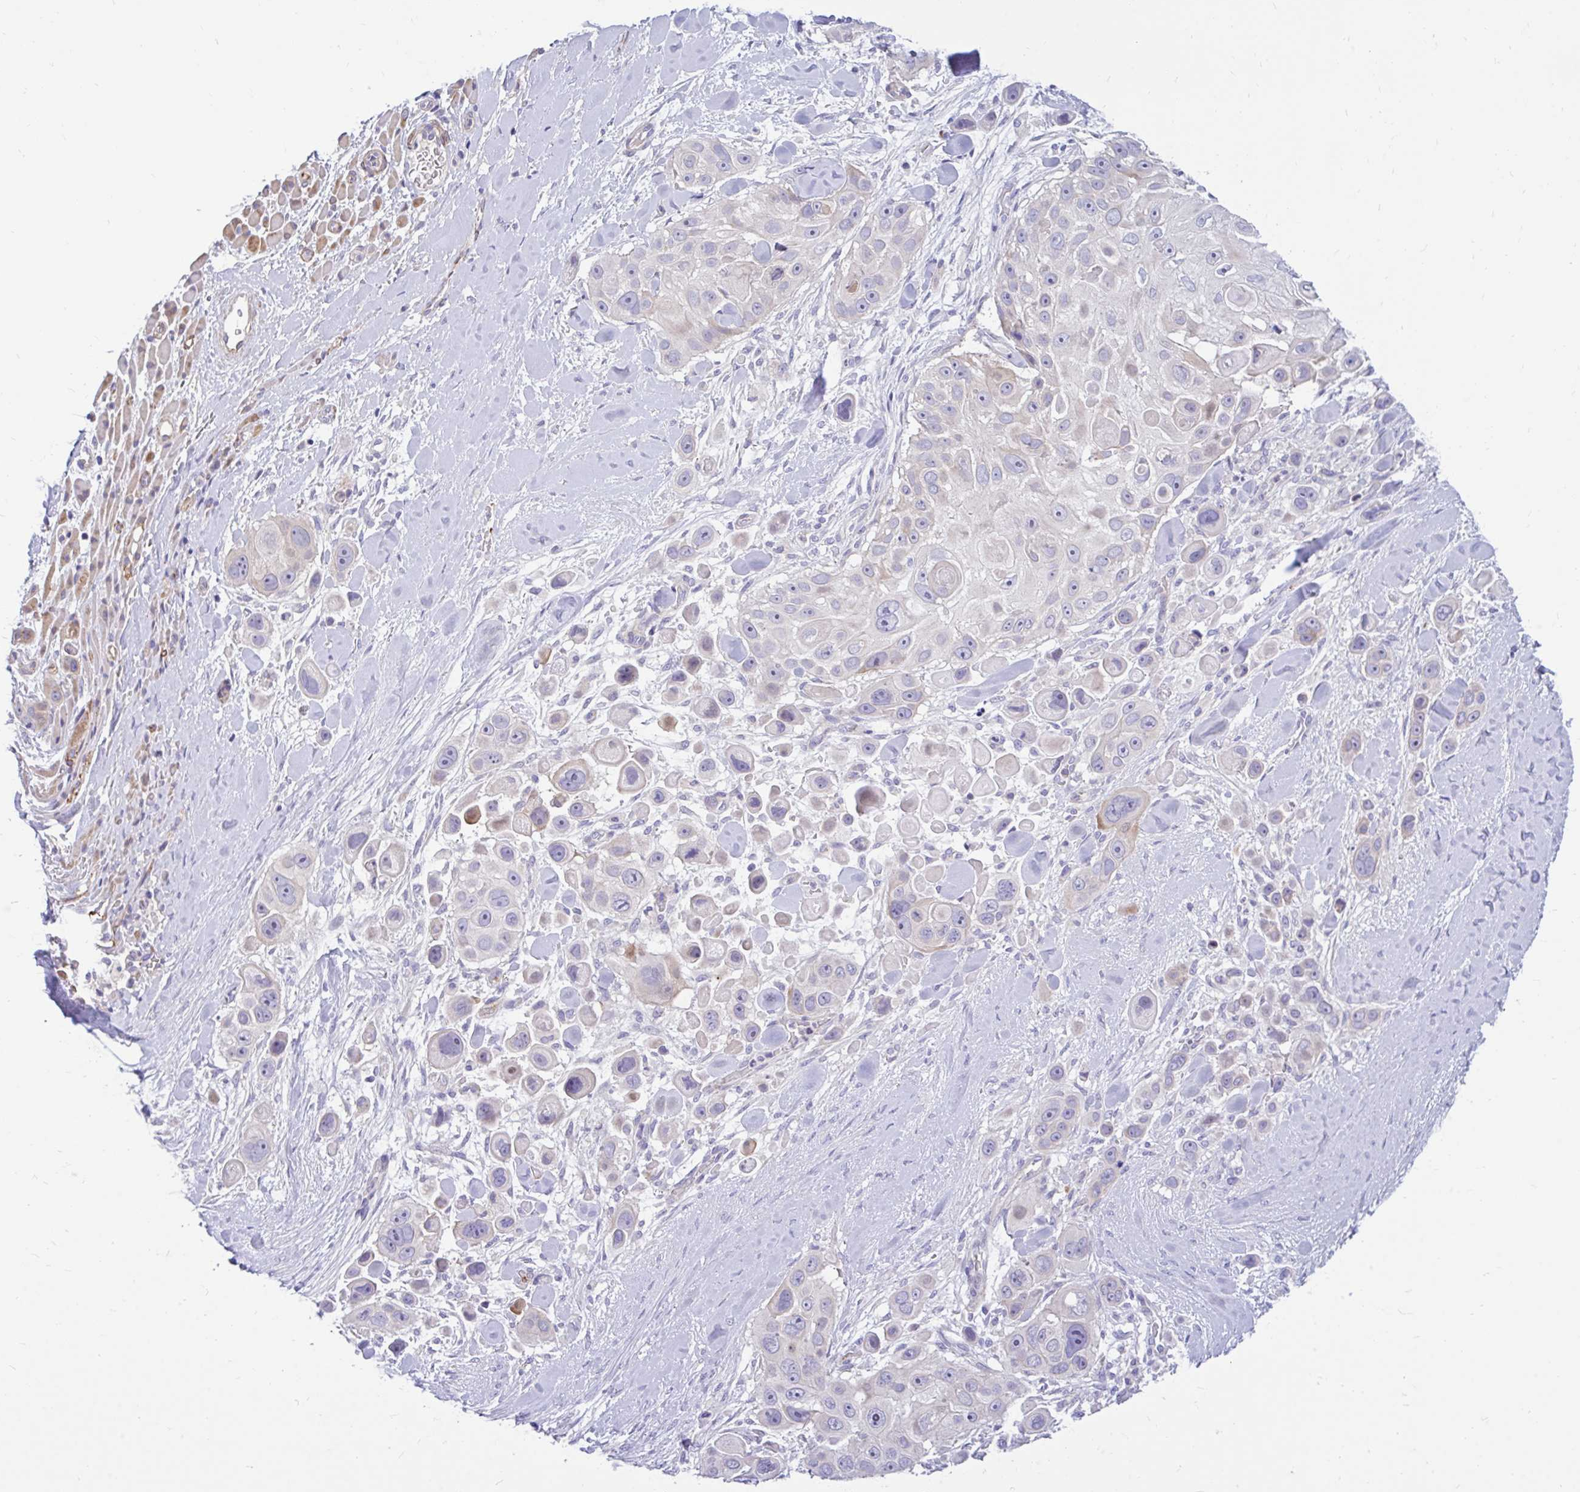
{"staining": {"intensity": "weak", "quantity": "<25%", "location": "cytoplasmic/membranous"}, "tissue": "skin cancer", "cell_type": "Tumor cells", "image_type": "cancer", "snomed": [{"axis": "morphology", "description": "Squamous cell carcinoma, NOS"}, {"axis": "topography", "description": "Skin"}], "caption": "Immunohistochemistry (IHC) image of skin cancer stained for a protein (brown), which demonstrates no staining in tumor cells.", "gene": "ESPNL", "patient": {"sex": "male", "age": 67}}